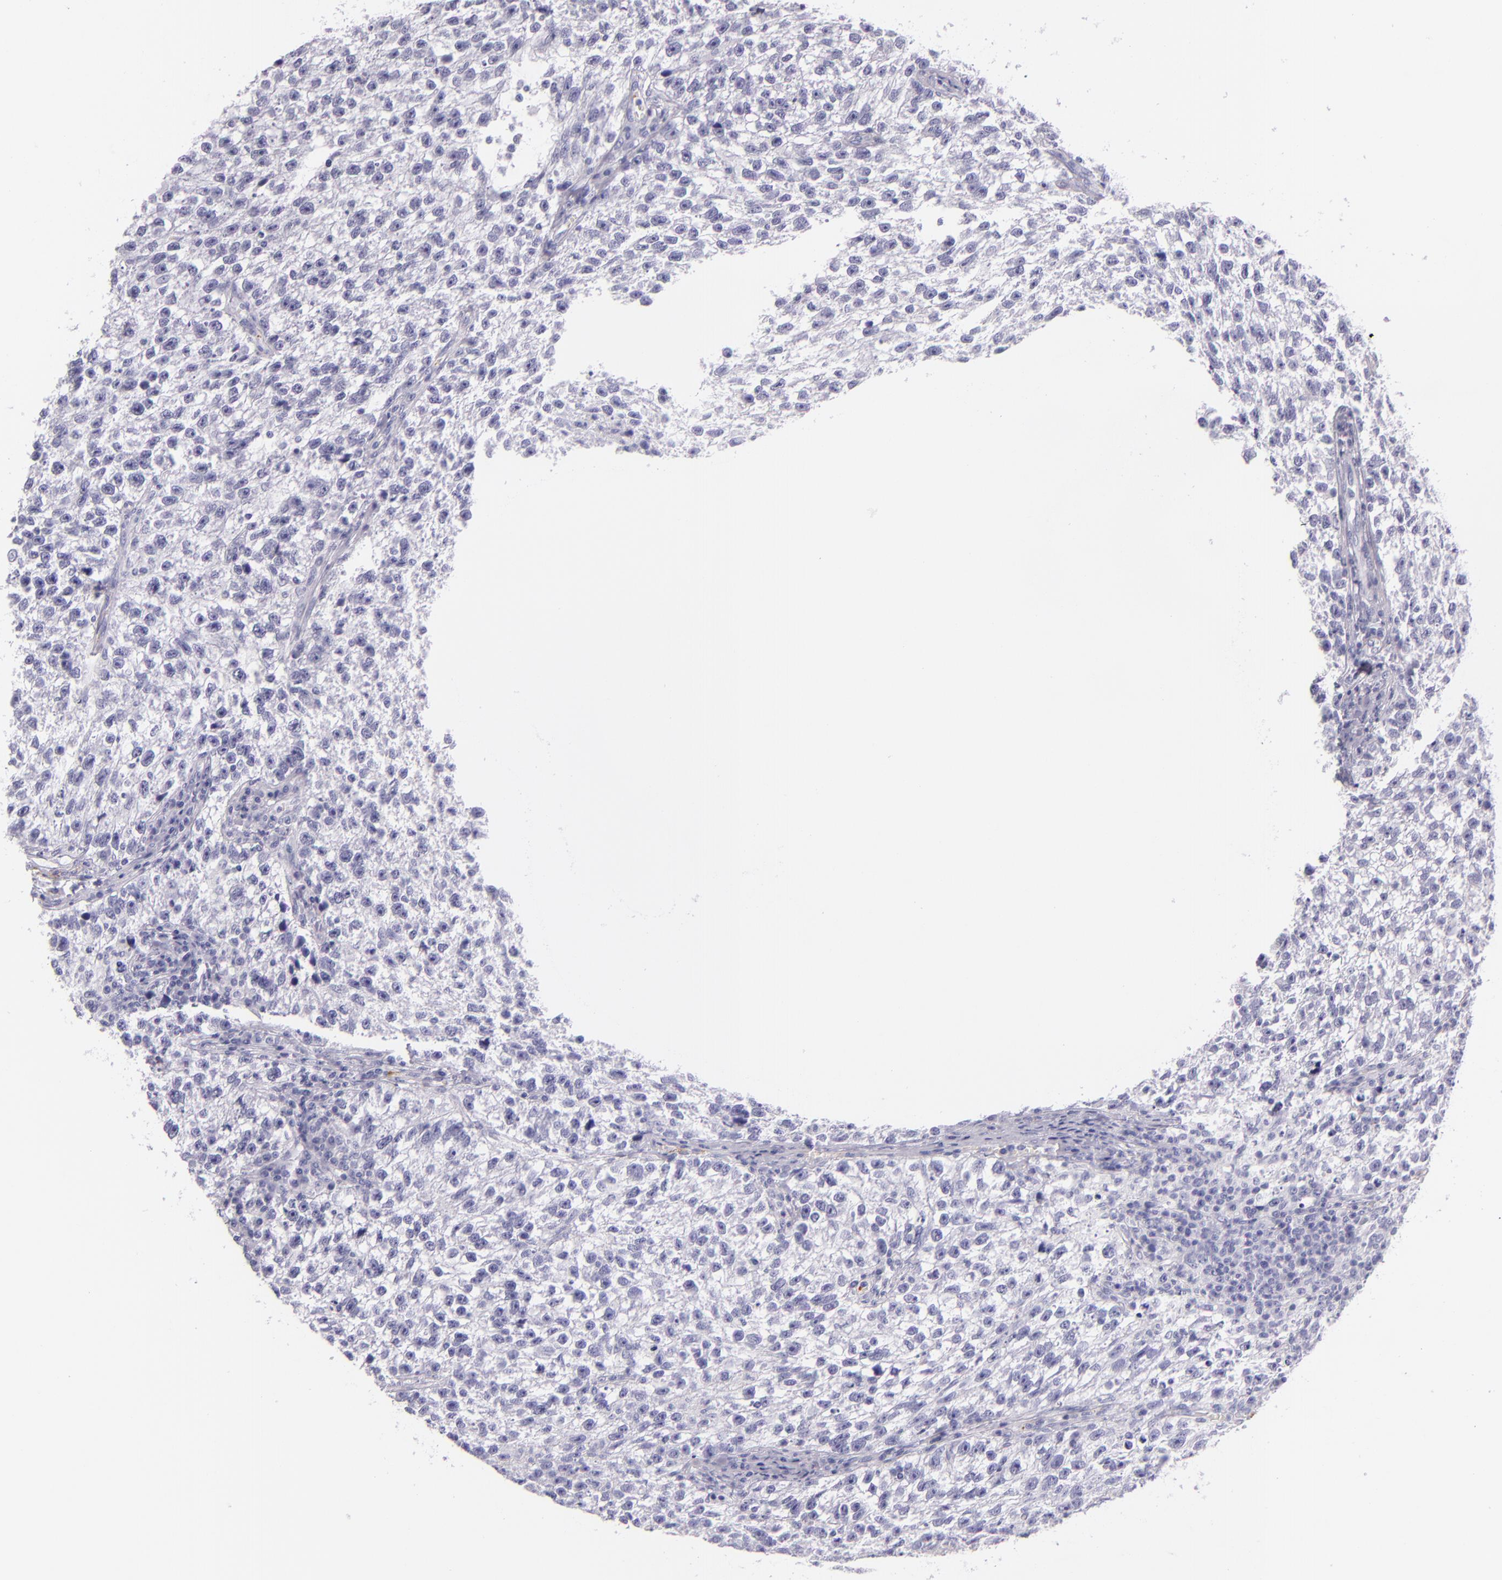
{"staining": {"intensity": "negative", "quantity": "none", "location": "none"}, "tissue": "testis cancer", "cell_type": "Tumor cells", "image_type": "cancer", "snomed": [{"axis": "morphology", "description": "Seminoma, NOS"}, {"axis": "topography", "description": "Testis"}], "caption": "High magnification brightfield microscopy of testis seminoma stained with DAB (brown) and counterstained with hematoxylin (blue): tumor cells show no significant staining.", "gene": "SELP", "patient": {"sex": "male", "age": 38}}